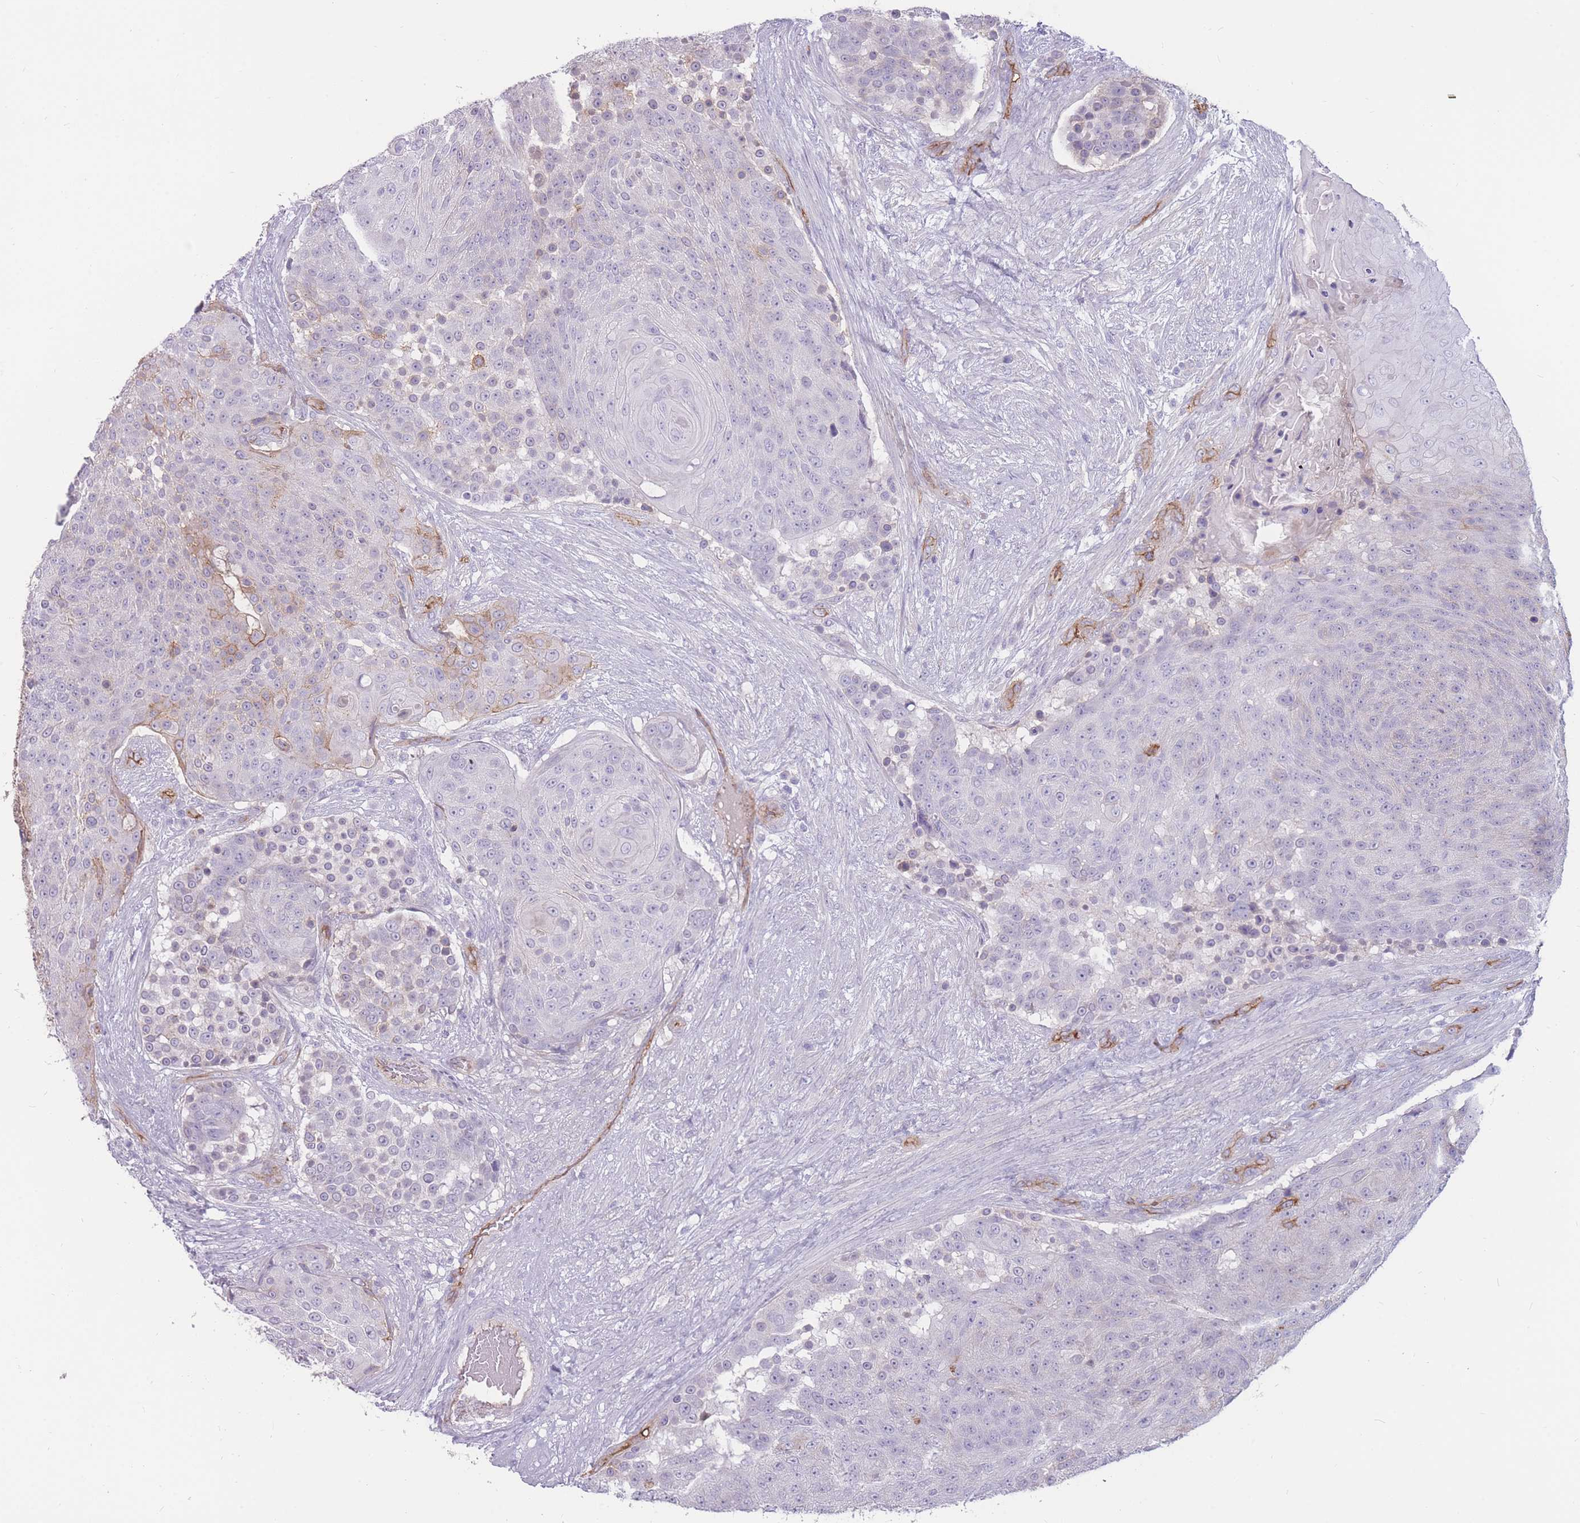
{"staining": {"intensity": "negative", "quantity": "none", "location": "none"}, "tissue": "urothelial cancer", "cell_type": "Tumor cells", "image_type": "cancer", "snomed": [{"axis": "morphology", "description": "Urothelial carcinoma, High grade"}, {"axis": "topography", "description": "Urinary bladder"}], "caption": "This image is of urothelial carcinoma (high-grade) stained with IHC to label a protein in brown with the nuclei are counter-stained blue. There is no positivity in tumor cells. Brightfield microscopy of immunohistochemistry stained with DAB (3,3'-diaminobenzidine) (brown) and hematoxylin (blue), captured at high magnification.", "gene": "GNA11", "patient": {"sex": "female", "age": 63}}